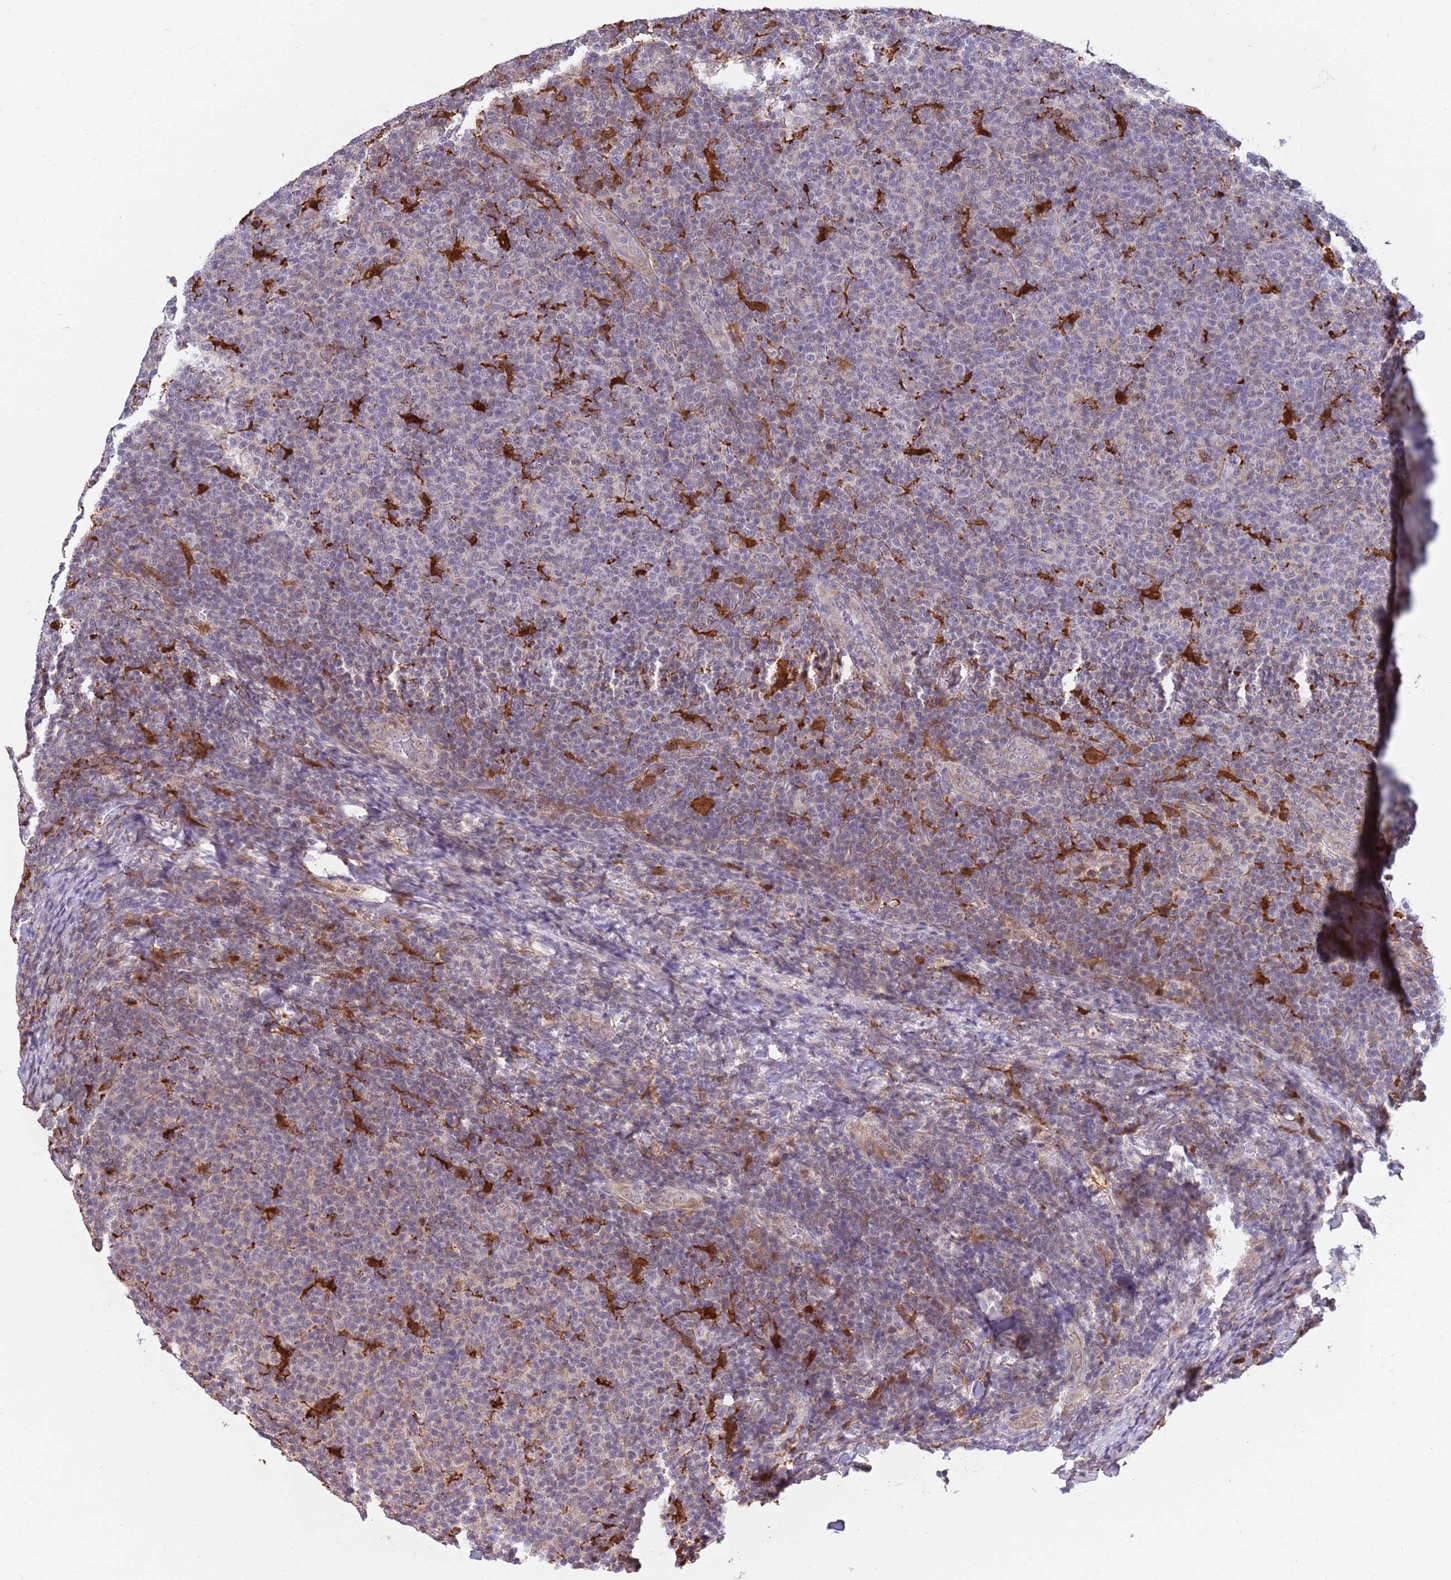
{"staining": {"intensity": "negative", "quantity": "none", "location": "none"}, "tissue": "lymphoma", "cell_type": "Tumor cells", "image_type": "cancer", "snomed": [{"axis": "morphology", "description": "Malignant lymphoma, non-Hodgkin's type, Low grade"}, {"axis": "topography", "description": "Lymph node"}], "caption": "Protein analysis of malignant lymphoma, non-Hodgkin's type (low-grade) reveals no significant staining in tumor cells. (DAB (3,3'-diaminobenzidine) immunohistochemistry (IHC) visualized using brightfield microscopy, high magnification).", "gene": "CCNJL", "patient": {"sex": "male", "age": 66}}